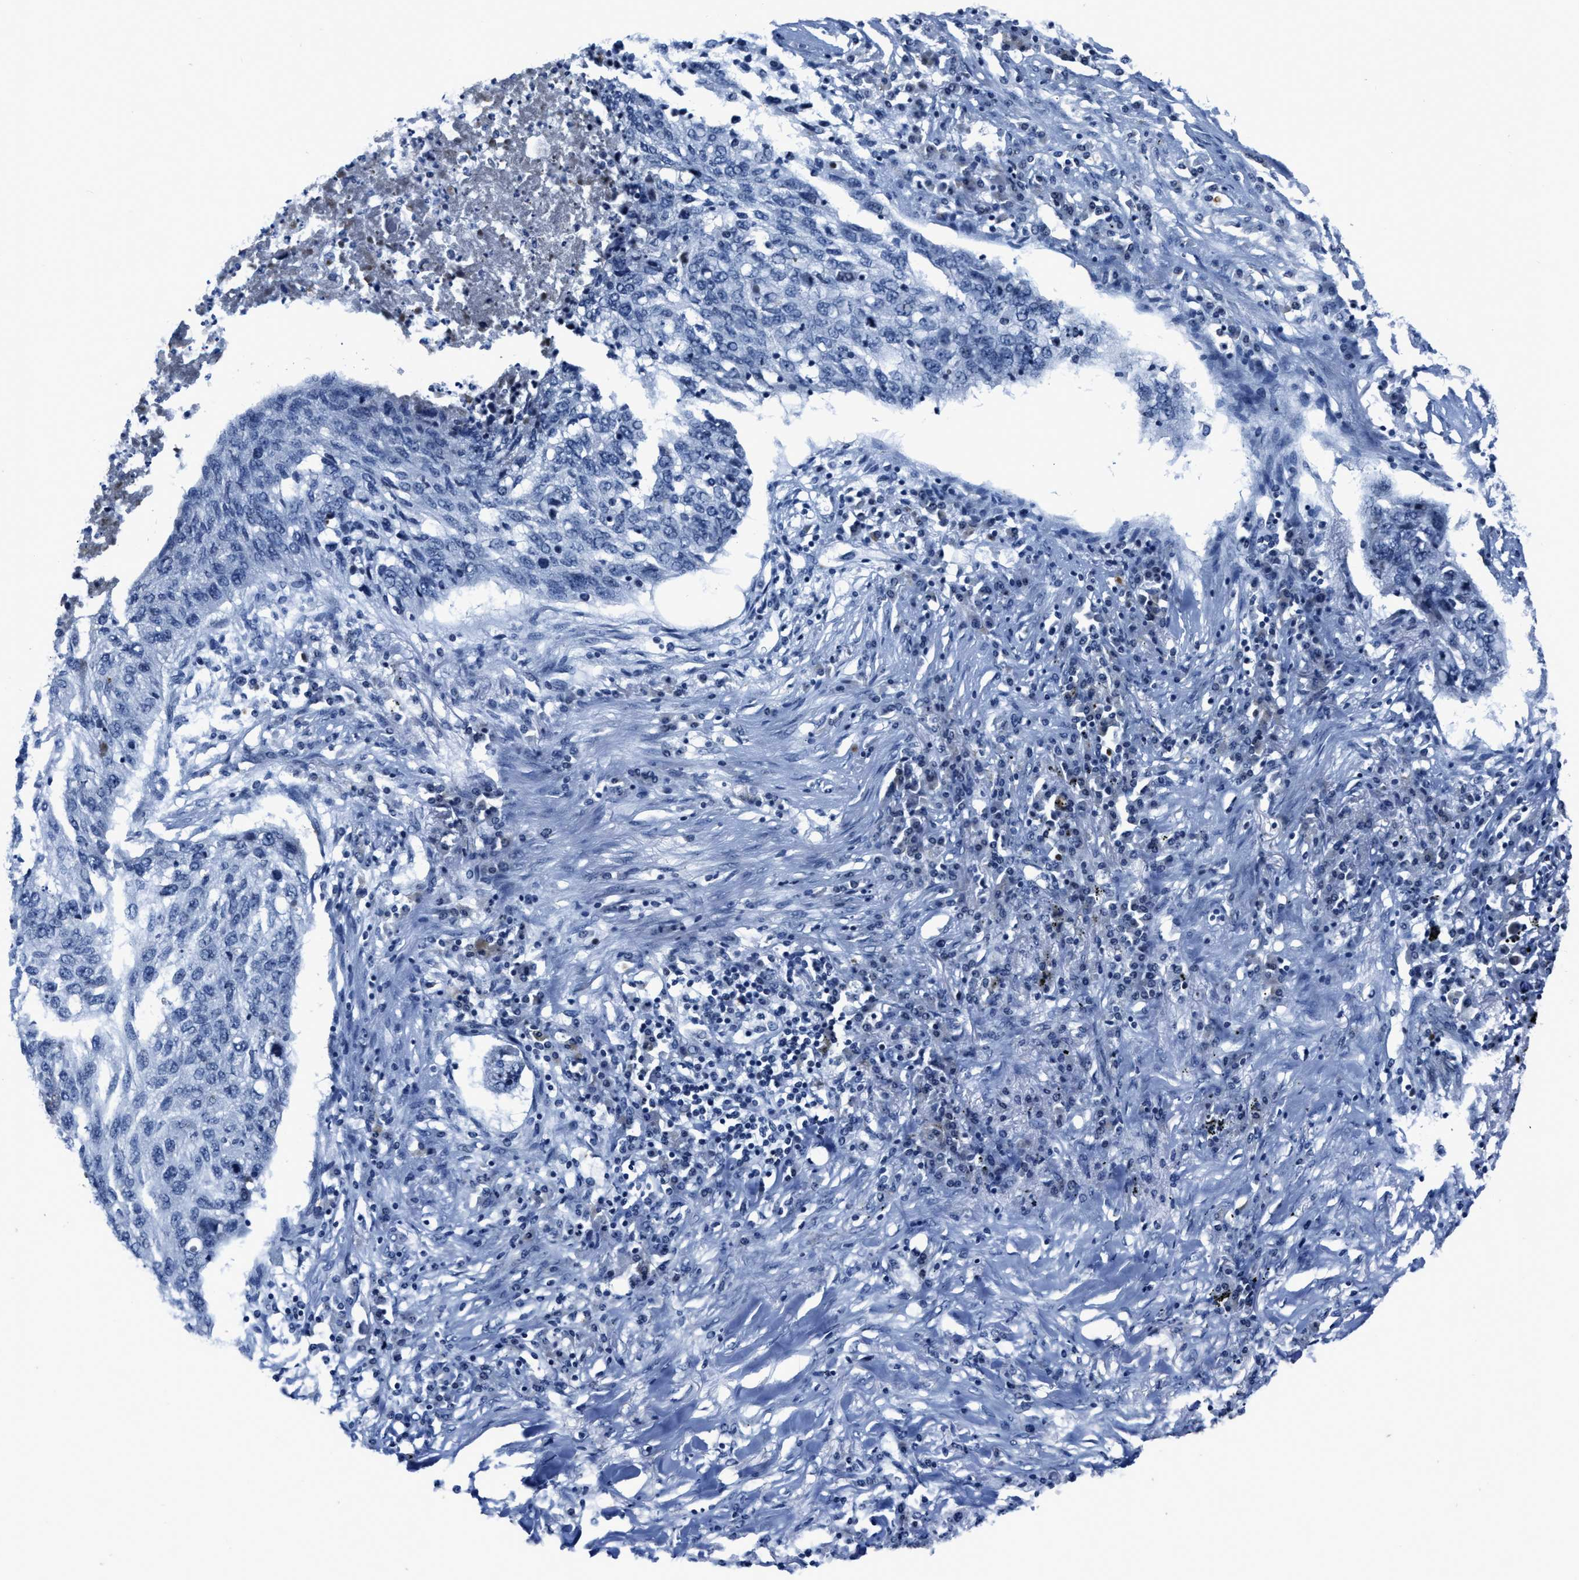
{"staining": {"intensity": "negative", "quantity": "none", "location": "none"}, "tissue": "lung cancer", "cell_type": "Tumor cells", "image_type": "cancer", "snomed": [{"axis": "morphology", "description": "Squamous cell carcinoma, NOS"}, {"axis": "topography", "description": "Lung"}], "caption": "This histopathology image is of lung cancer stained with IHC to label a protein in brown with the nuclei are counter-stained blue. There is no expression in tumor cells. (DAB IHC visualized using brightfield microscopy, high magnification).", "gene": "ASZ1", "patient": {"sex": "female", "age": 63}}